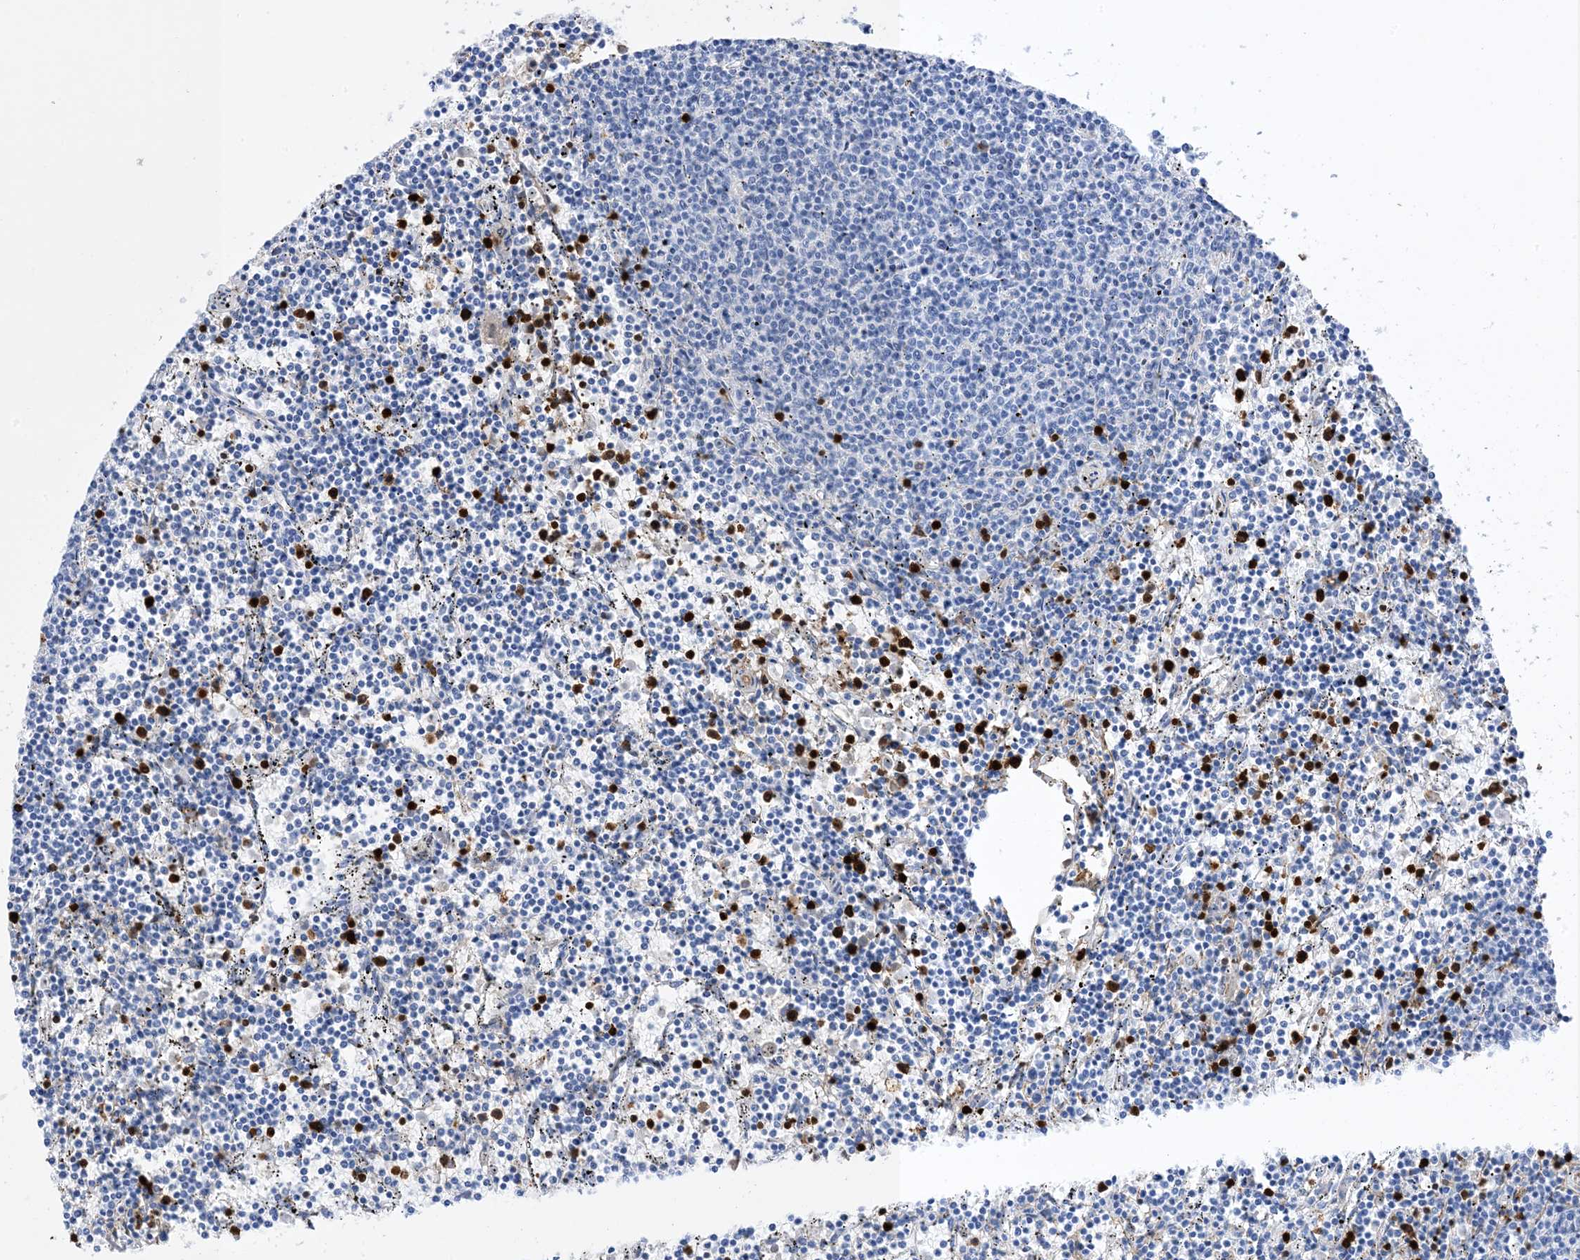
{"staining": {"intensity": "negative", "quantity": "none", "location": "none"}, "tissue": "lymphoma", "cell_type": "Tumor cells", "image_type": "cancer", "snomed": [{"axis": "morphology", "description": "Malignant lymphoma, non-Hodgkin's type, Low grade"}, {"axis": "topography", "description": "Spleen"}], "caption": "Immunohistochemistry (IHC) photomicrograph of low-grade malignant lymphoma, non-Hodgkin's type stained for a protein (brown), which exhibits no positivity in tumor cells. The staining was performed using DAB (3,3'-diaminobenzidine) to visualize the protein expression in brown, while the nuclei were stained in blue with hematoxylin (Magnification: 20x).", "gene": "ANXA1", "patient": {"sex": "female", "age": 50}}